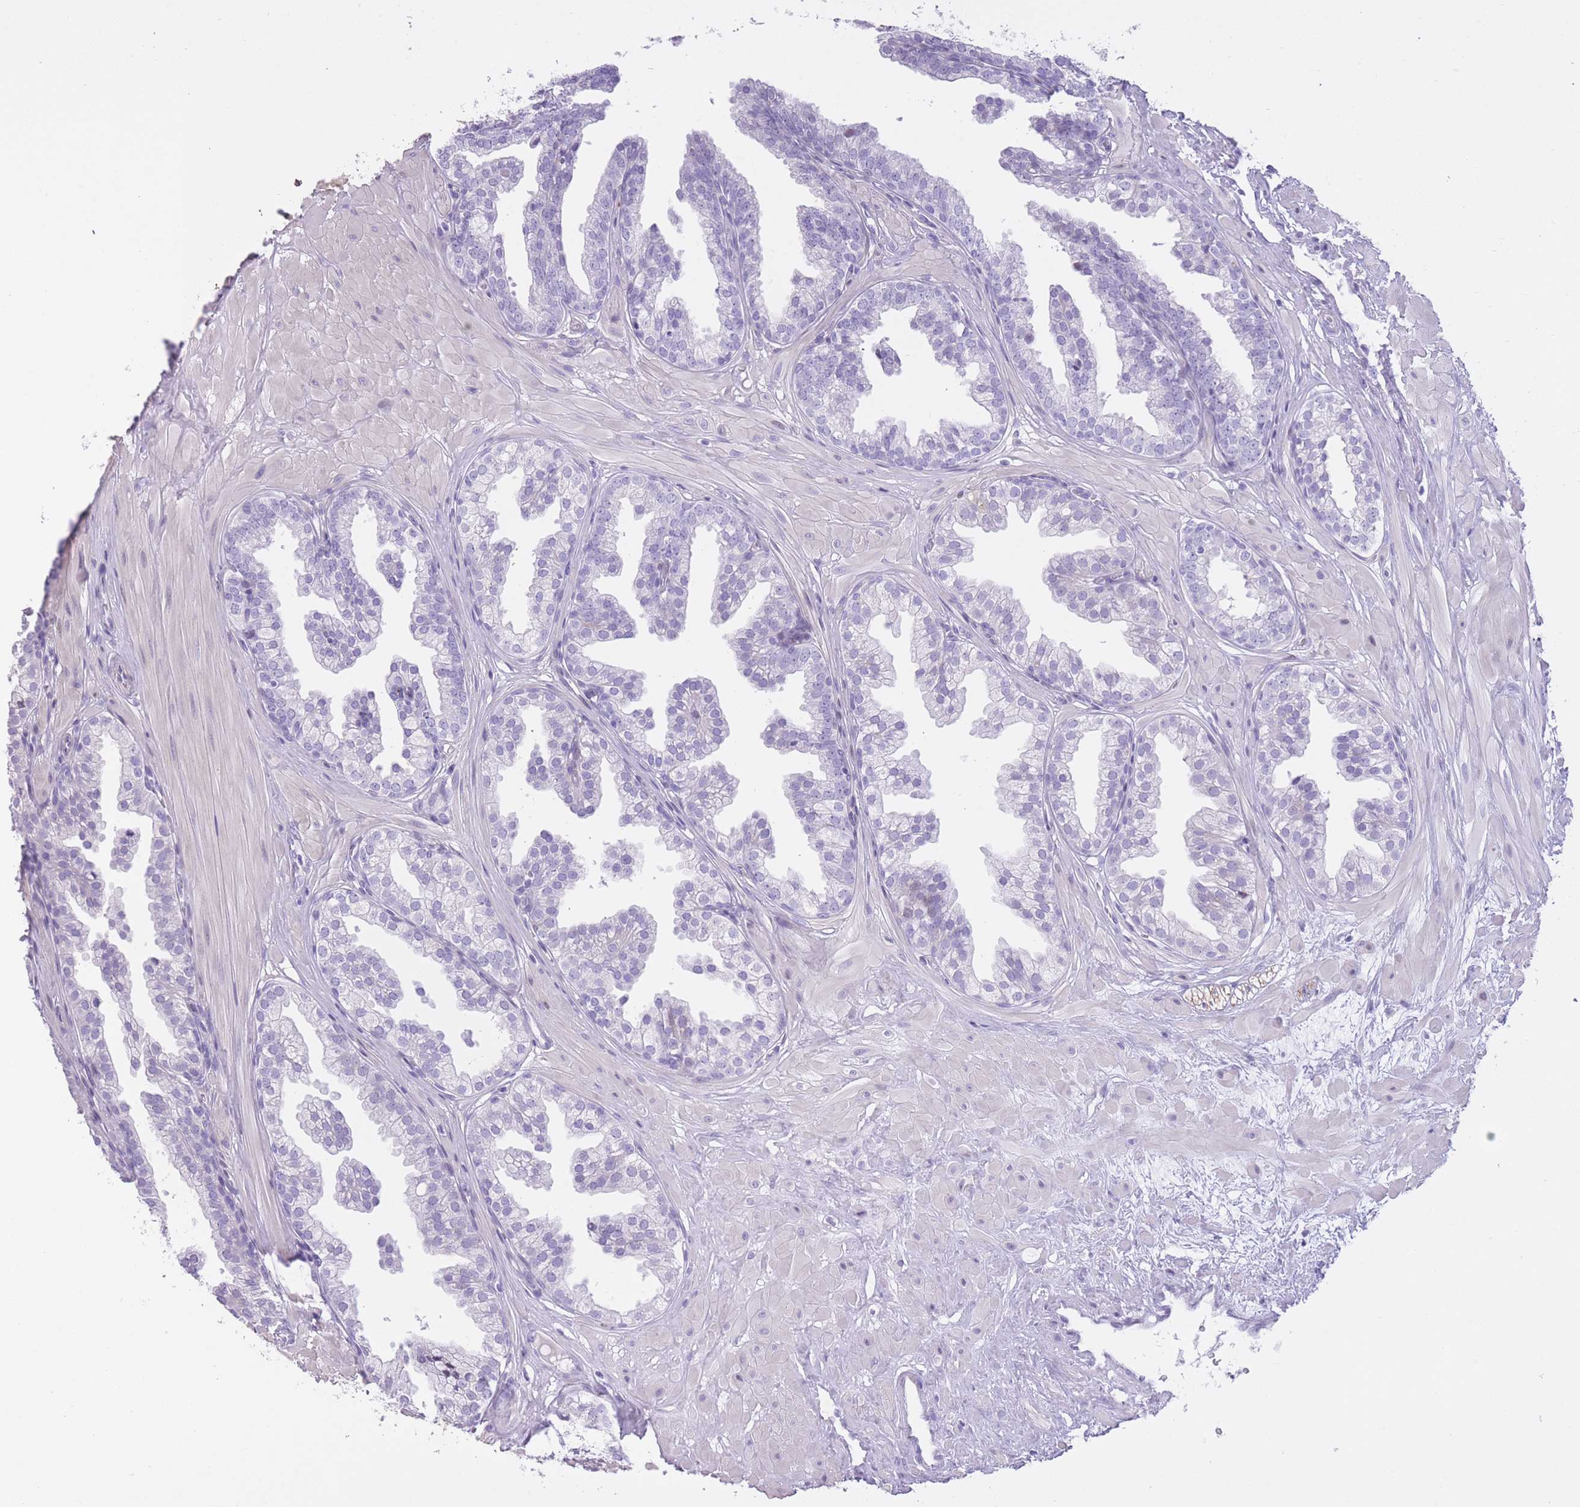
{"staining": {"intensity": "negative", "quantity": "none", "location": "none"}, "tissue": "prostate", "cell_type": "Glandular cells", "image_type": "normal", "snomed": [{"axis": "morphology", "description": "Normal tissue, NOS"}, {"axis": "topography", "description": "Prostate"}, {"axis": "topography", "description": "Peripheral nerve tissue"}], "caption": "Unremarkable prostate was stained to show a protein in brown. There is no significant positivity in glandular cells. (Stains: DAB IHC with hematoxylin counter stain, Microscopy: brightfield microscopy at high magnification).", "gene": "WDR70", "patient": {"sex": "male", "age": 55}}